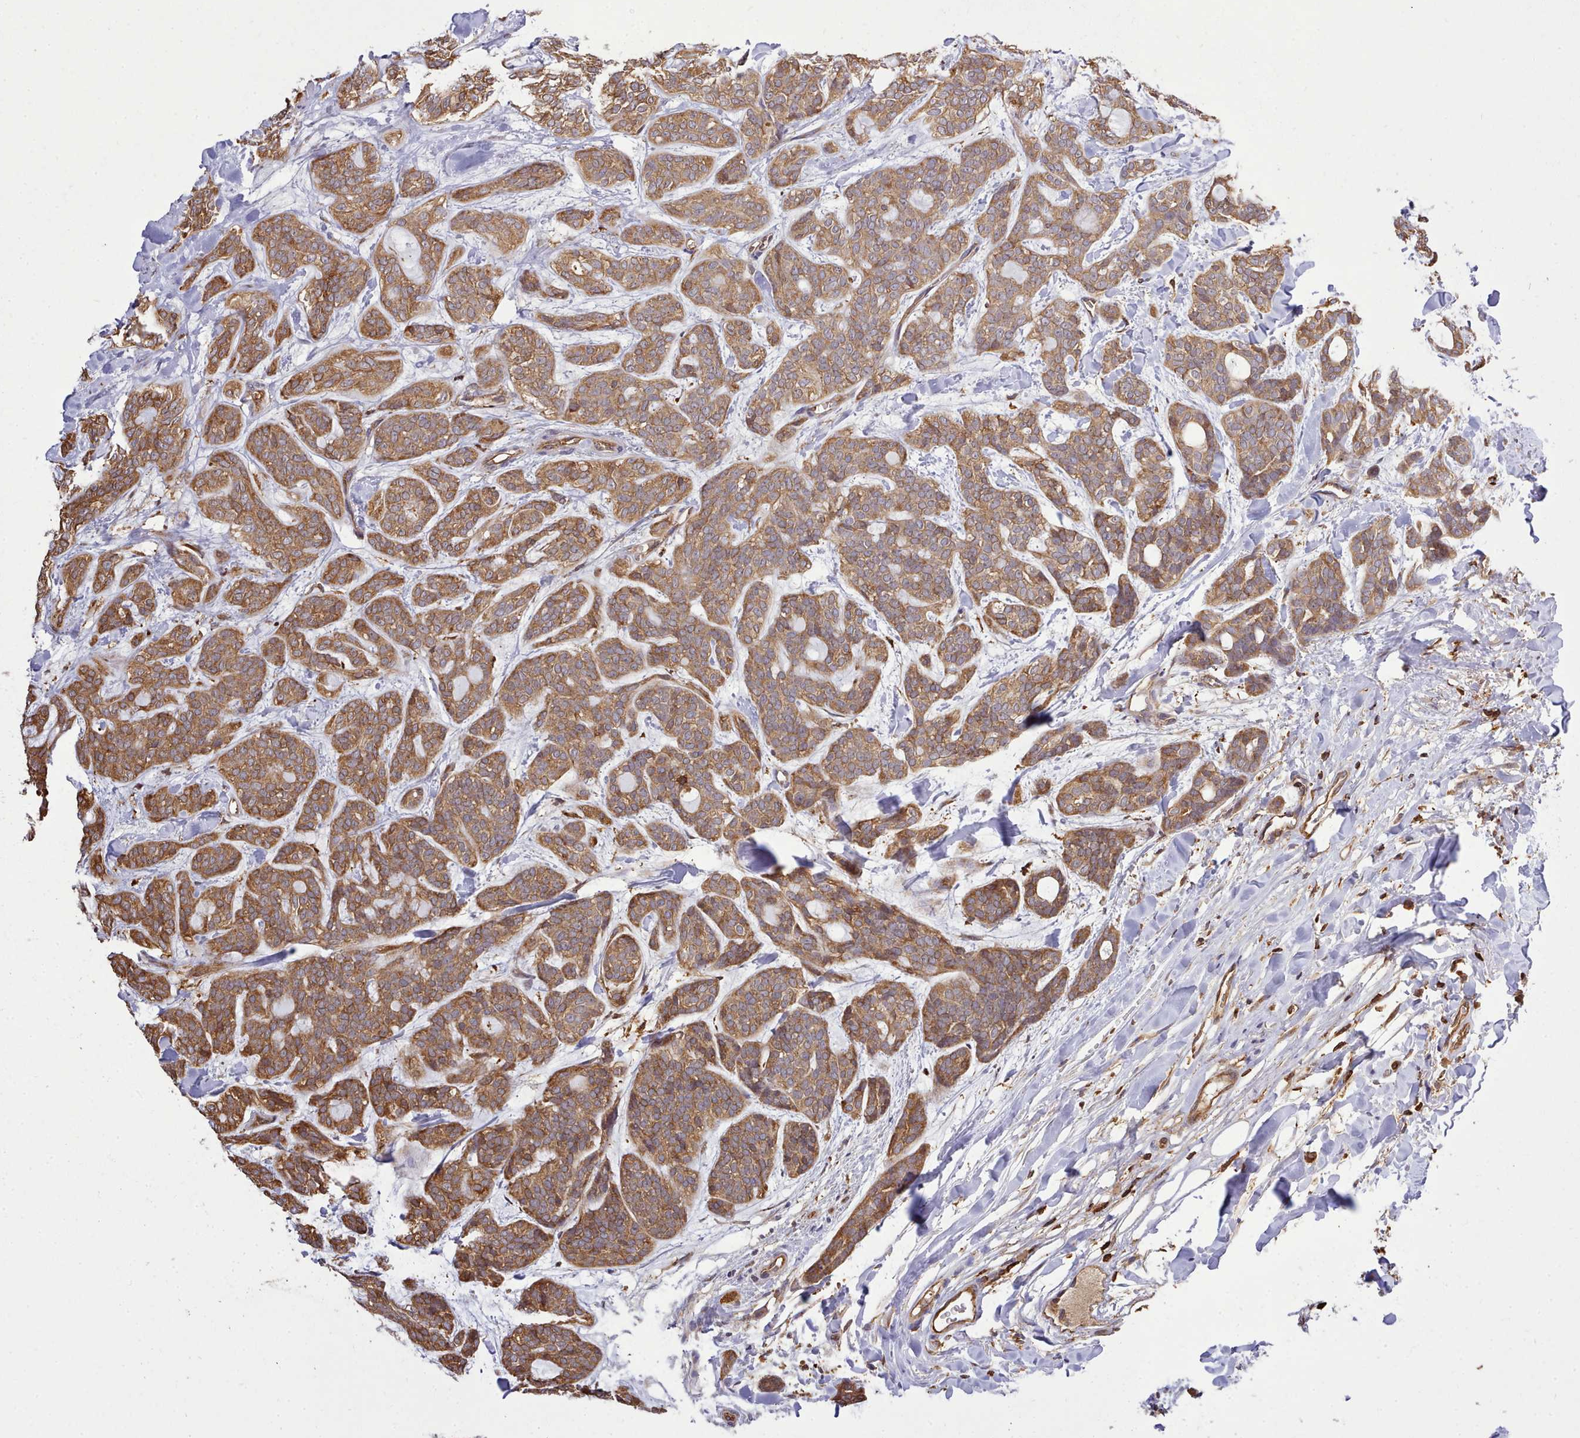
{"staining": {"intensity": "moderate", "quantity": ">75%", "location": "cytoplasmic/membranous"}, "tissue": "head and neck cancer", "cell_type": "Tumor cells", "image_type": "cancer", "snomed": [{"axis": "morphology", "description": "Adenocarcinoma, NOS"}, {"axis": "topography", "description": "Head-Neck"}], "caption": "Moderate cytoplasmic/membranous protein positivity is present in approximately >75% of tumor cells in head and neck cancer.", "gene": "CAPZA1", "patient": {"sex": "male", "age": 66}}